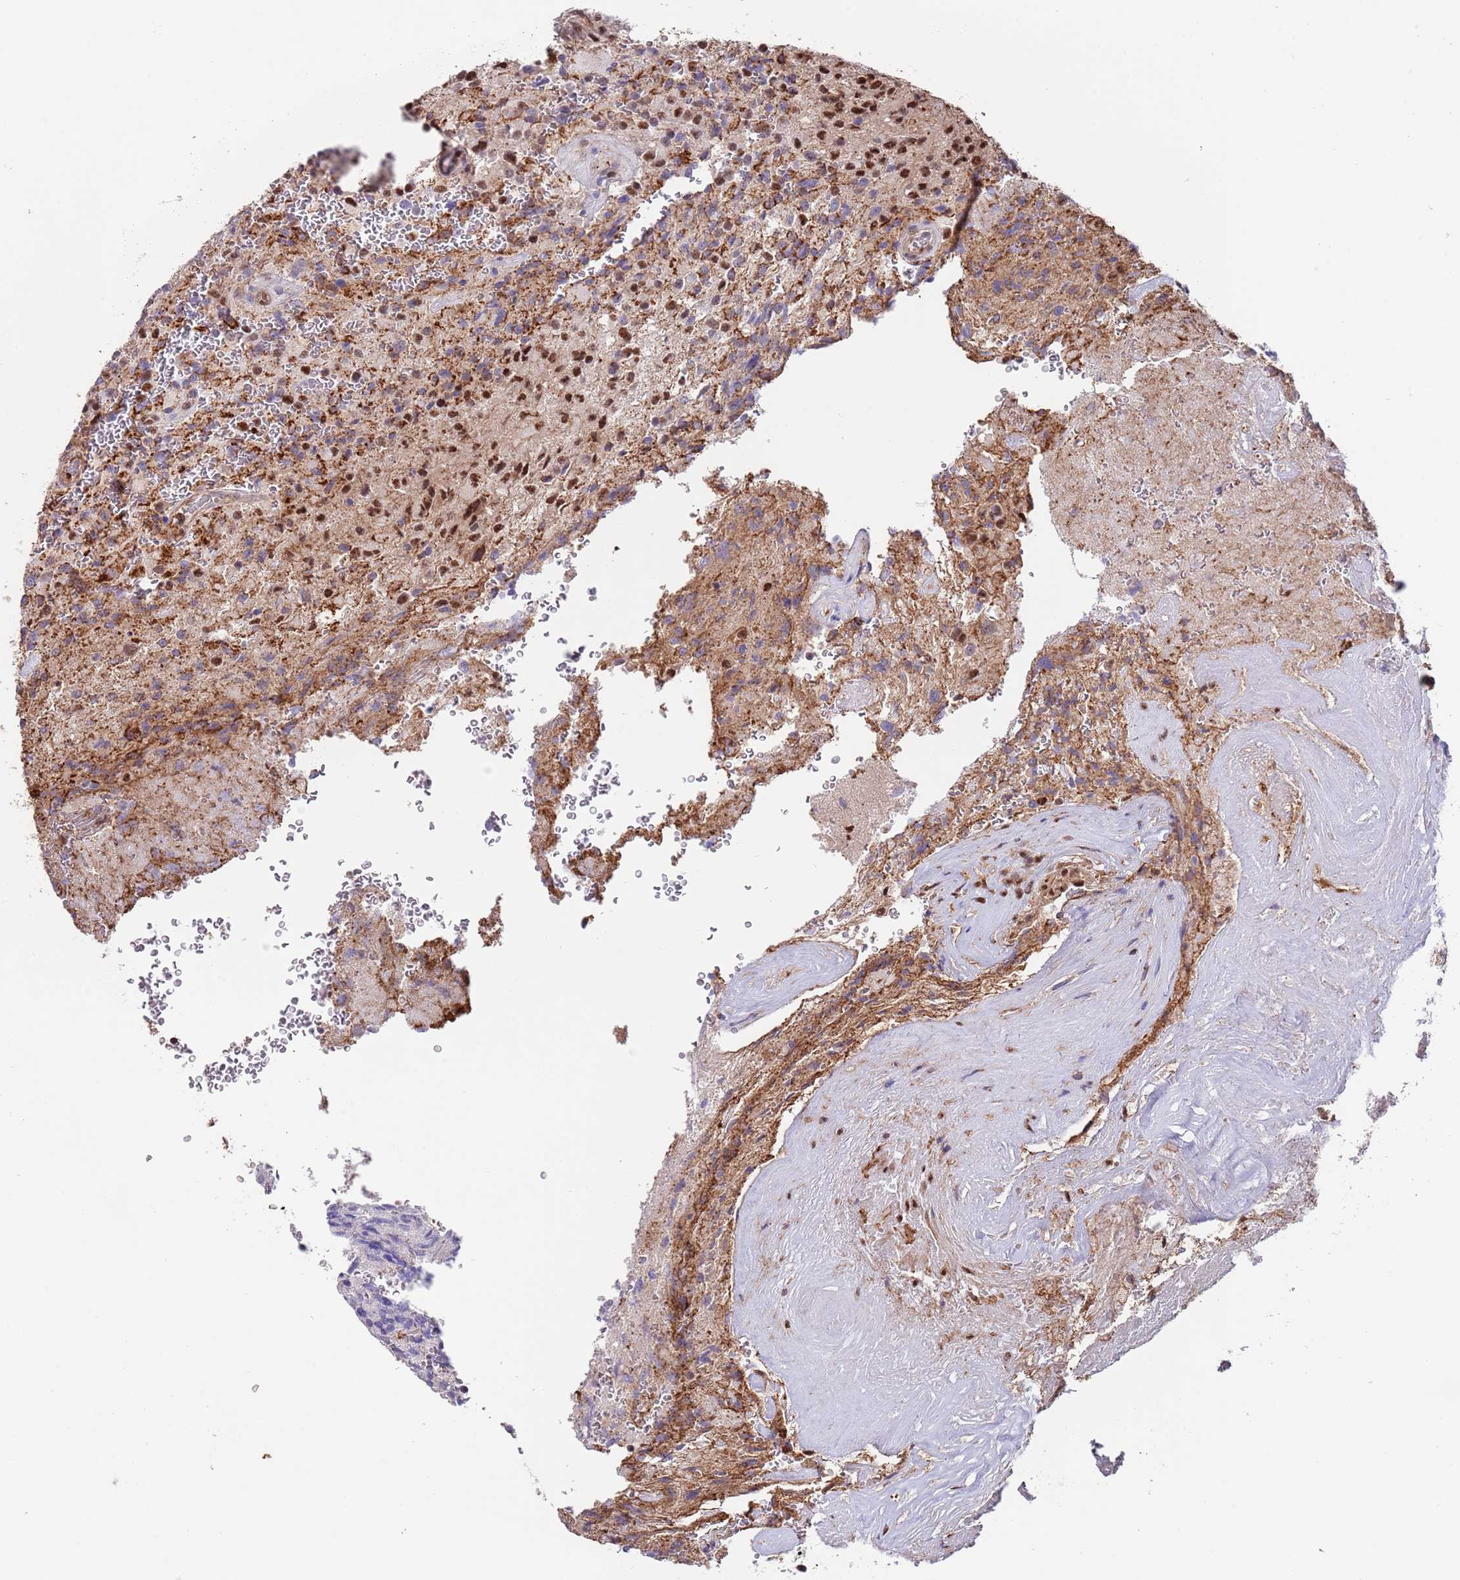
{"staining": {"intensity": "strong", "quantity": ">75%", "location": "nuclear"}, "tissue": "glioma", "cell_type": "Tumor cells", "image_type": "cancer", "snomed": [{"axis": "morphology", "description": "Normal tissue, NOS"}, {"axis": "morphology", "description": "Glioma, malignant, High grade"}, {"axis": "topography", "description": "Cerebral cortex"}], "caption": "Strong nuclear staining for a protein is present in about >75% of tumor cells of malignant glioma (high-grade) using IHC.", "gene": "BPNT1", "patient": {"sex": "male", "age": 56}}